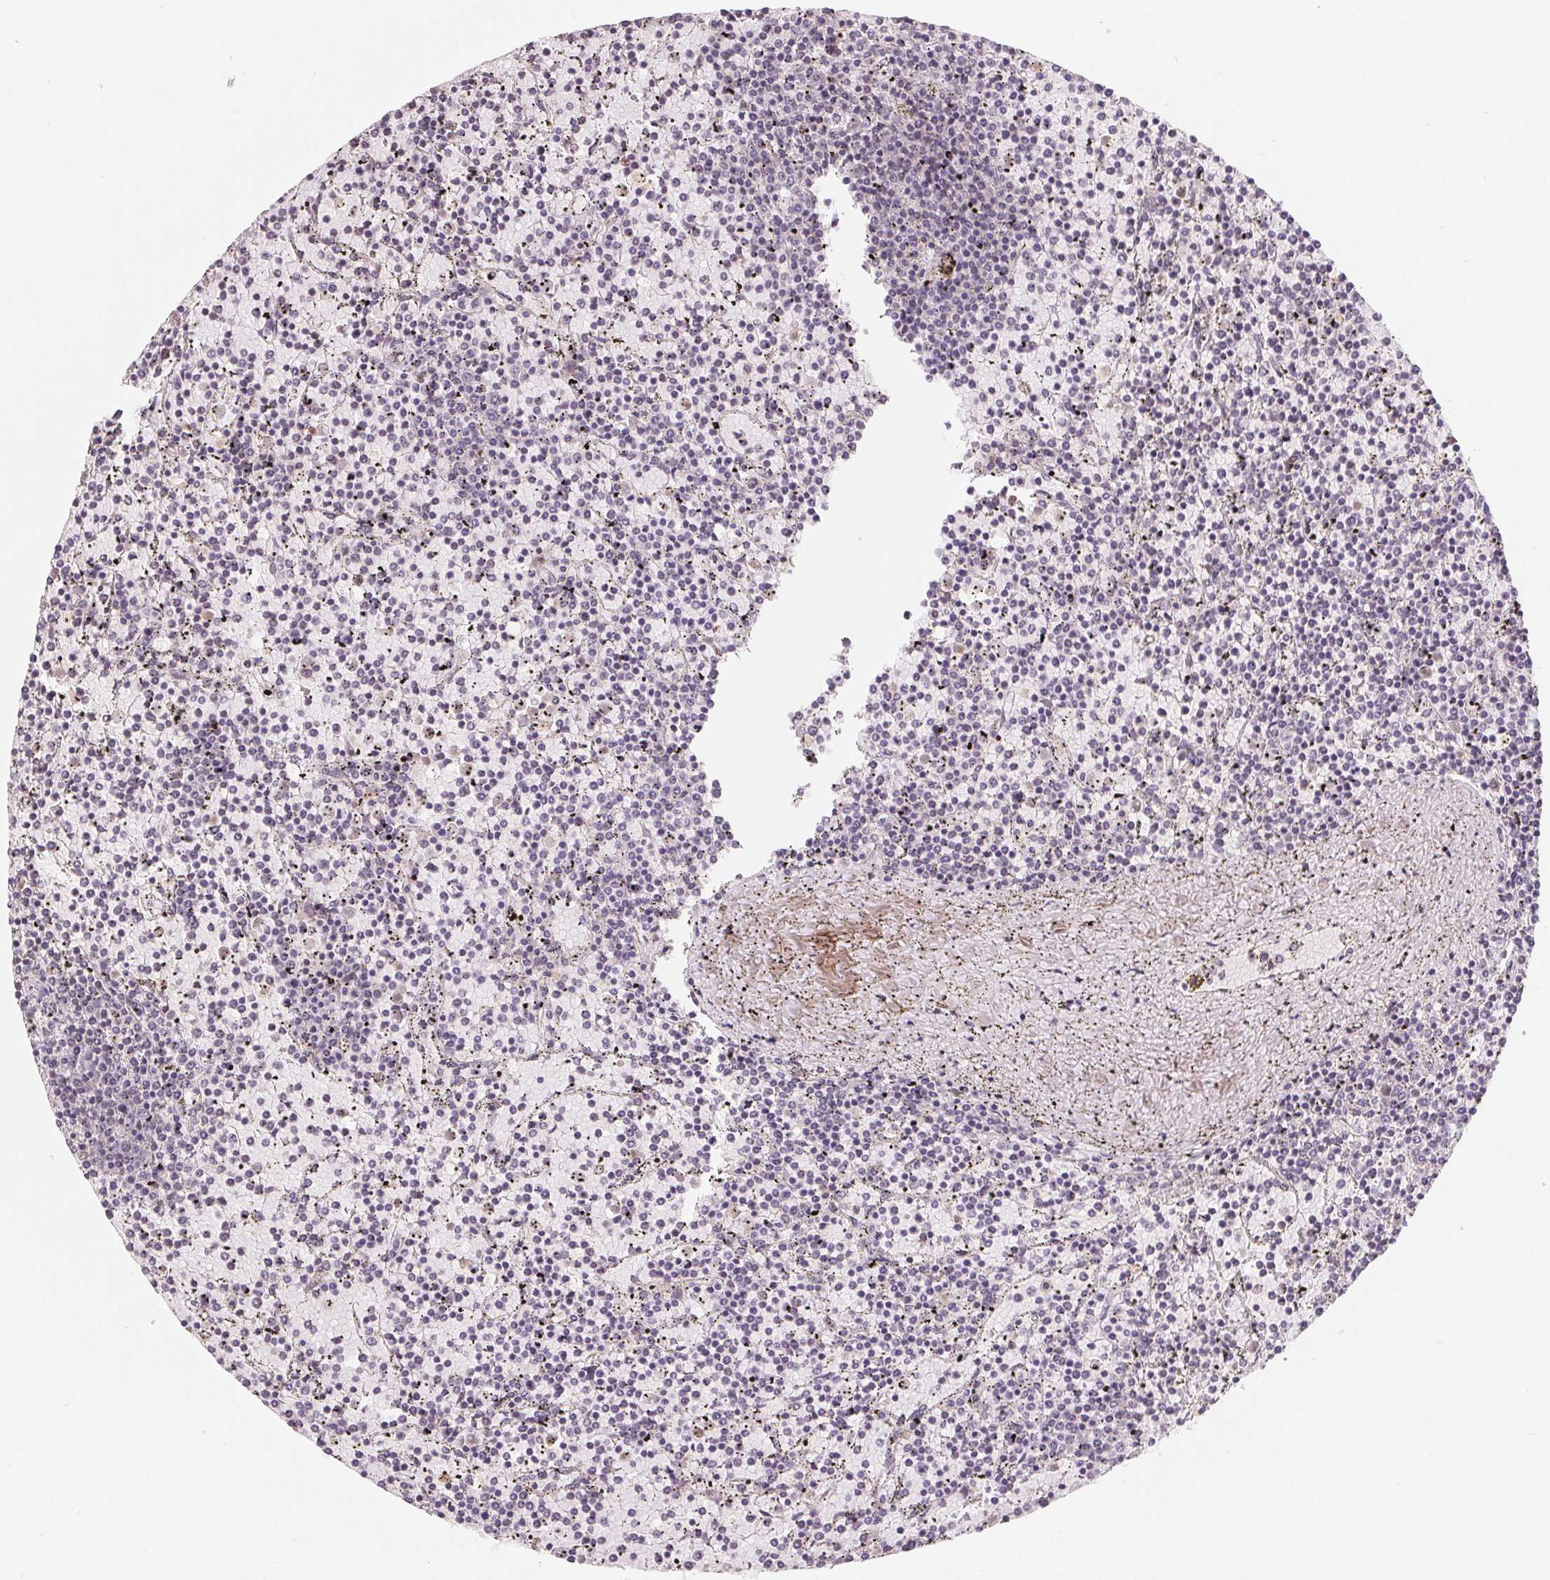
{"staining": {"intensity": "negative", "quantity": "none", "location": "none"}, "tissue": "lymphoma", "cell_type": "Tumor cells", "image_type": "cancer", "snomed": [{"axis": "morphology", "description": "Malignant lymphoma, non-Hodgkin's type, Low grade"}, {"axis": "topography", "description": "Spleen"}], "caption": "High magnification brightfield microscopy of lymphoma stained with DAB (brown) and counterstained with hematoxylin (blue): tumor cells show no significant expression.", "gene": "AQP8", "patient": {"sex": "female", "age": 77}}